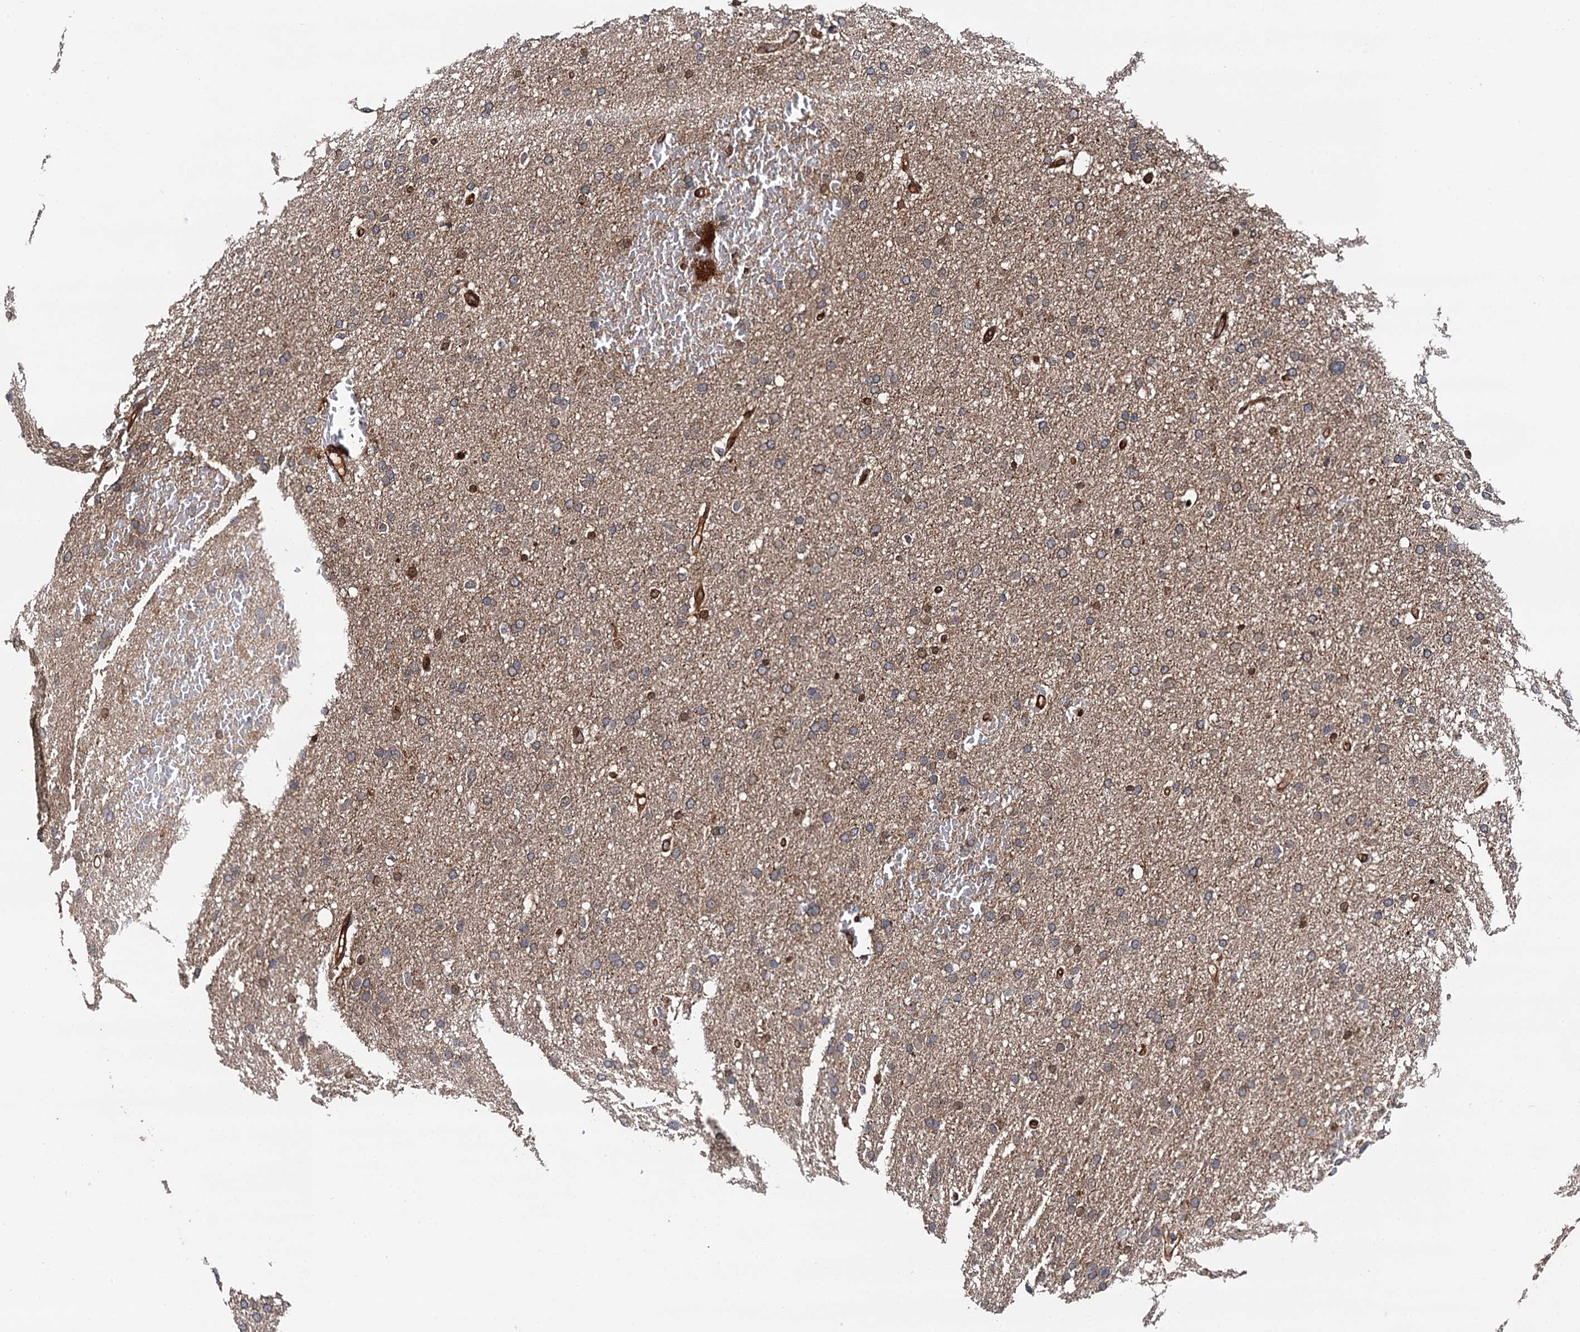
{"staining": {"intensity": "weak", "quantity": ">75%", "location": "cytoplasmic/membranous"}, "tissue": "glioma", "cell_type": "Tumor cells", "image_type": "cancer", "snomed": [{"axis": "morphology", "description": "Glioma, malignant, High grade"}, {"axis": "topography", "description": "Cerebral cortex"}], "caption": "Tumor cells exhibit weak cytoplasmic/membranous positivity in approximately >75% of cells in glioma. The staining is performed using DAB (3,3'-diaminobenzidine) brown chromogen to label protein expression. The nuclei are counter-stained blue using hematoxylin.", "gene": "BORA", "patient": {"sex": "female", "age": 36}}